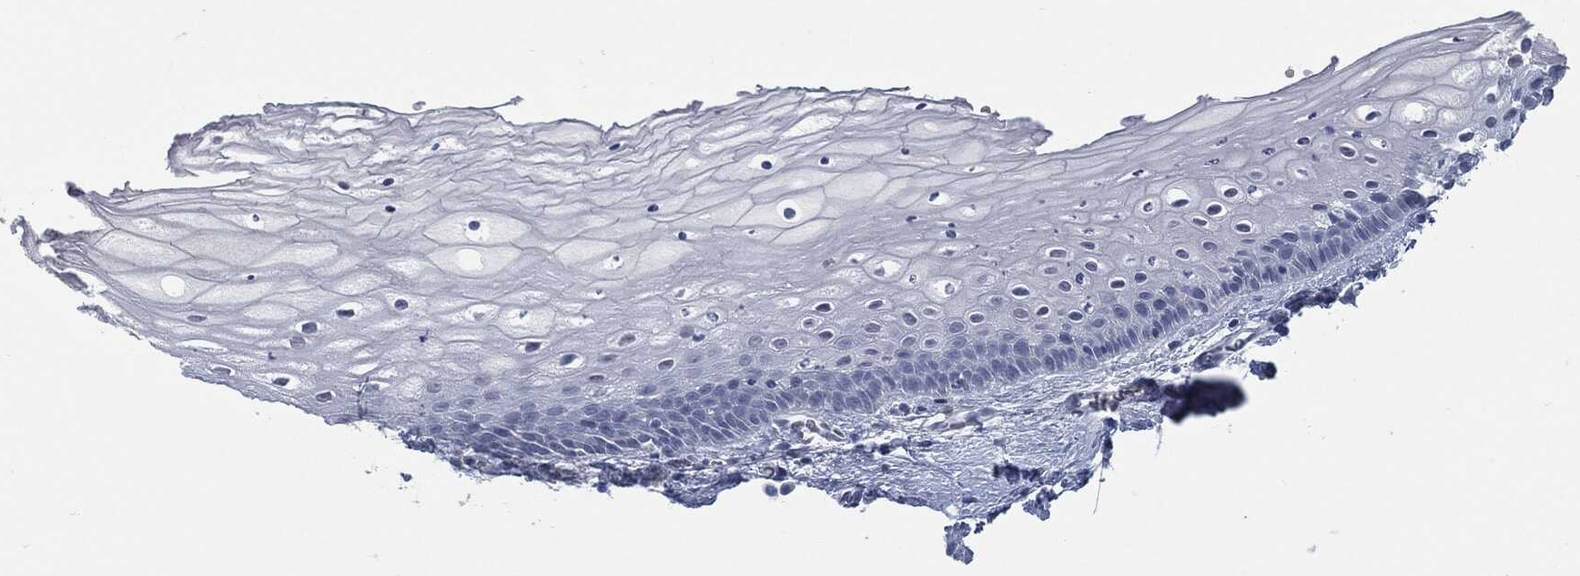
{"staining": {"intensity": "negative", "quantity": "none", "location": "none"}, "tissue": "vagina", "cell_type": "Squamous epithelial cells", "image_type": "normal", "snomed": [{"axis": "morphology", "description": "Normal tissue, NOS"}, {"axis": "topography", "description": "Vagina"}], "caption": "A photomicrograph of vagina stained for a protein shows no brown staining in squamous epithelial cells.", "gene": "PROM1", "patient": {"sex": "female", "age": 32}}